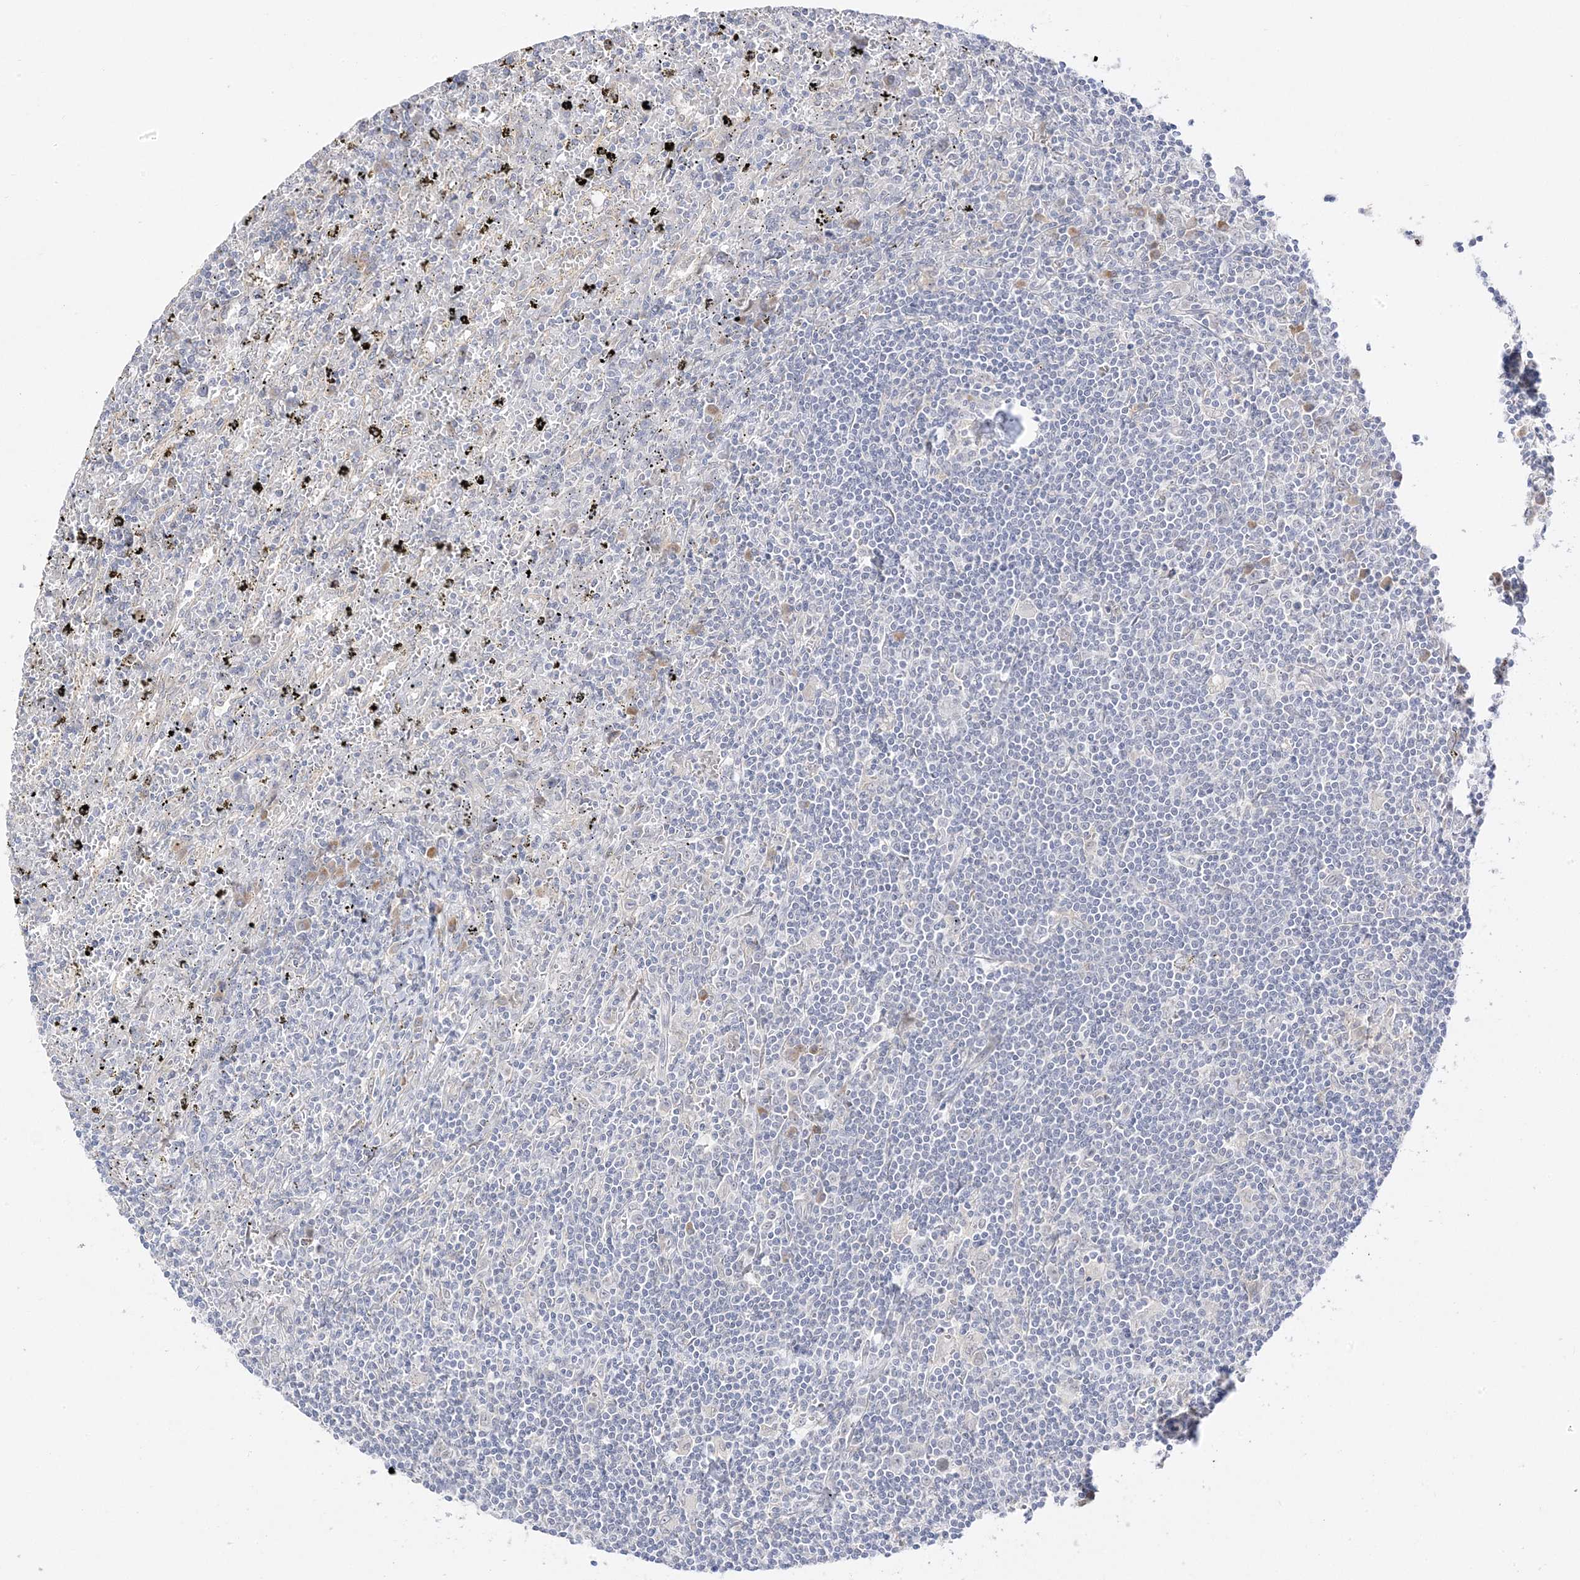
{"staining": {"intensity": "negative", "quantity": "none", "location": "none"}, "tissue": "lymphoma", "cell_type": "Tumor cells", "image_type": "cancer", "snomed": [{"axis": "morphology", "description": "Malignant lymphoma, non-Hodgkin's type, Low grade"}, {"axis": "topography", "description": "Spleen"}], "caption": "The IHC histopathology image has no significant positivity in tumor cells of malignant lymphoma, non-Hodgkin's type (low-grade) tissue. The staining was performed using DAB (3,3'-diaminobenzidine) to visualize the protein expression in brown, while the nuclei were stained in blue with hematoxylin (Magnification: 20x).", "gene": "C2CD2", "patient": {"sex": "male", "age": 76}}